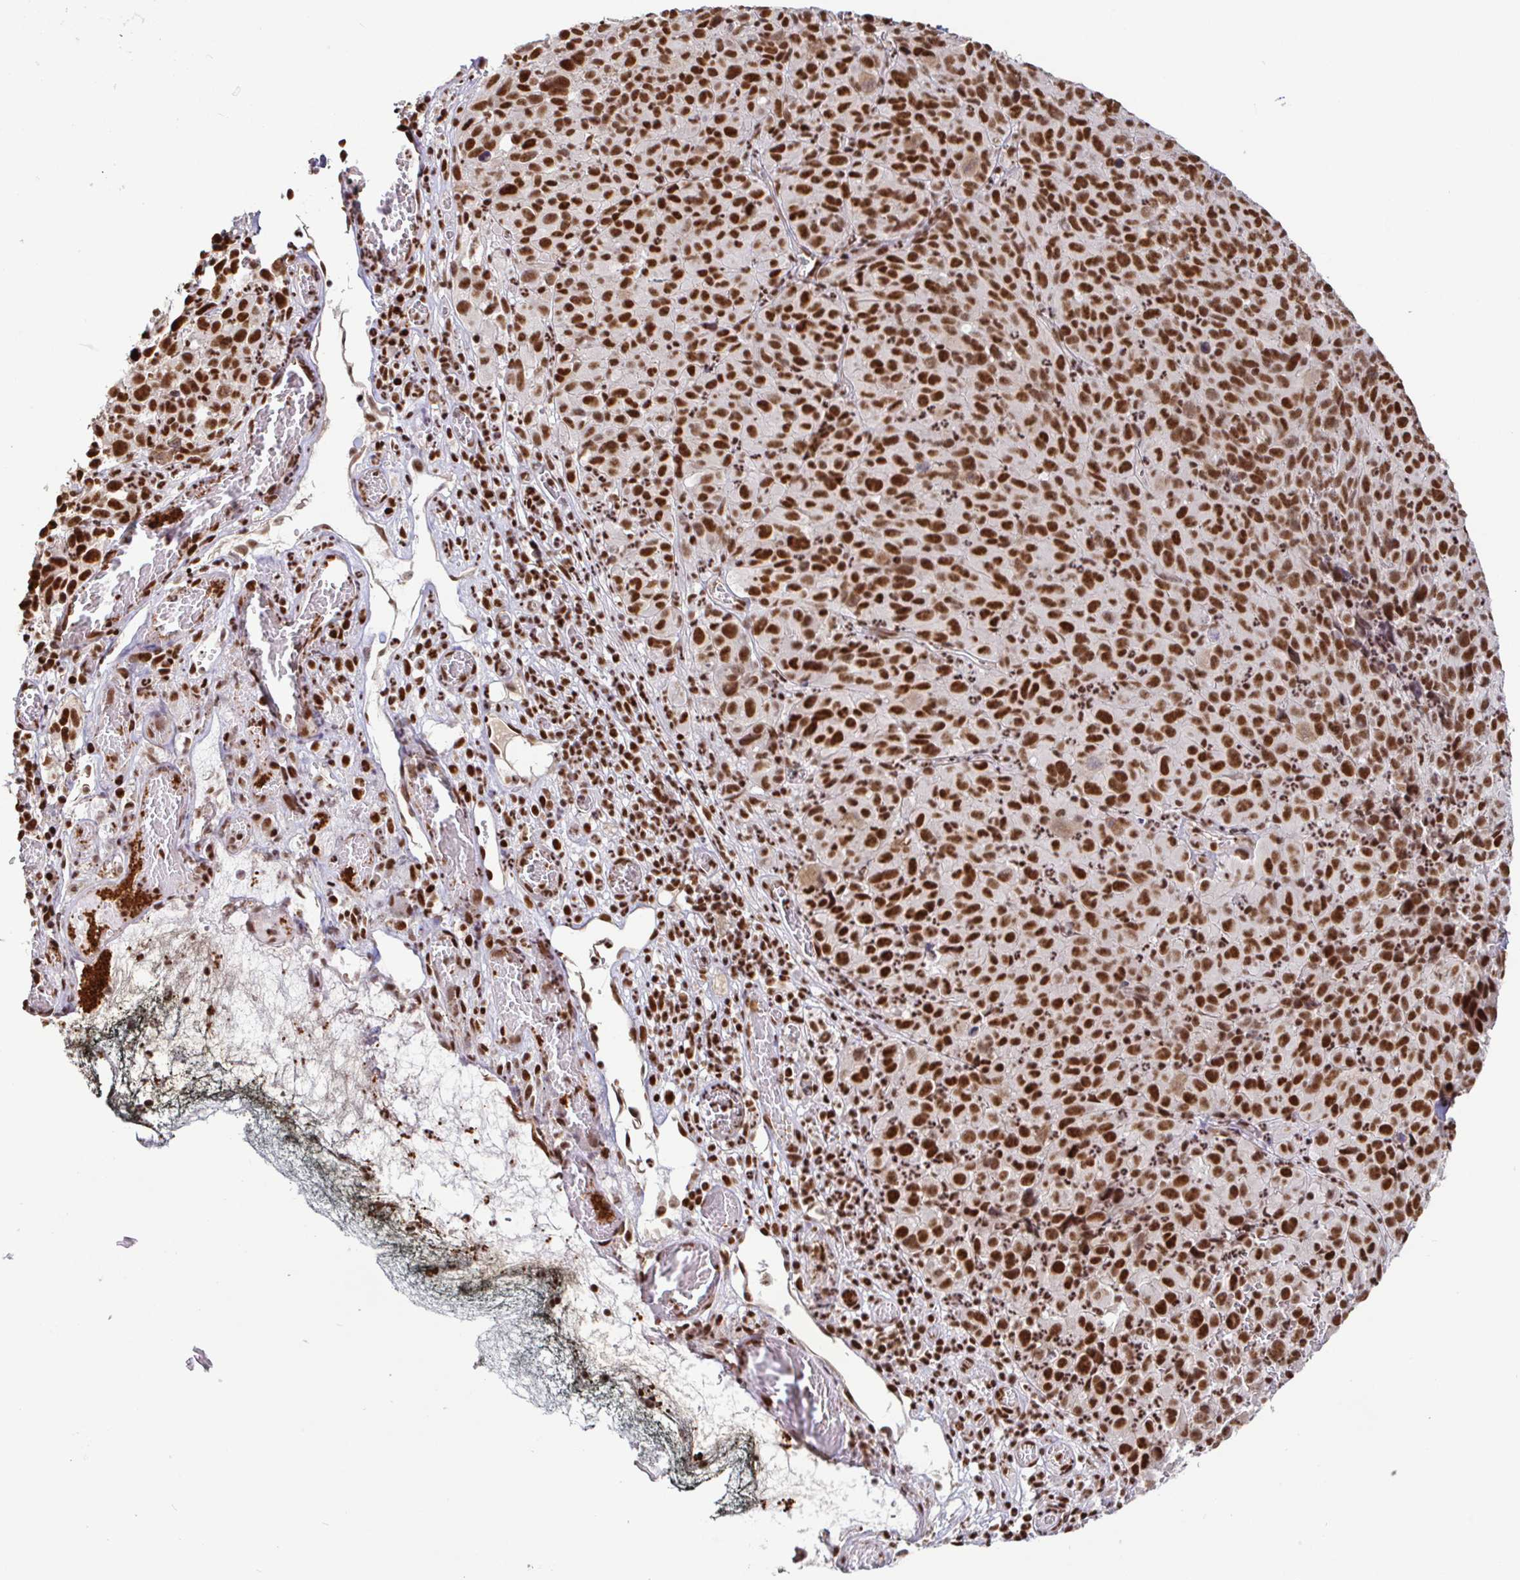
{"staining": {"intensity": "strong", "quantity": ">75%", "location": "nuclear"}, "tissue": "melanoma", "cell_type": "Tumor cells", "image_type": "cancer", "snomed": [{"axis": "morphology", "description": "Malignant melanoma, NOS"}, {"axis": "topography", "description": "Skin"}], "caption": "Tumor cells show high levels of strong nuclear staining in approximately >75% of cells in human malignant melanoma.", "gene": "SP3", "patient": {"sex": "male", "age": 51}}